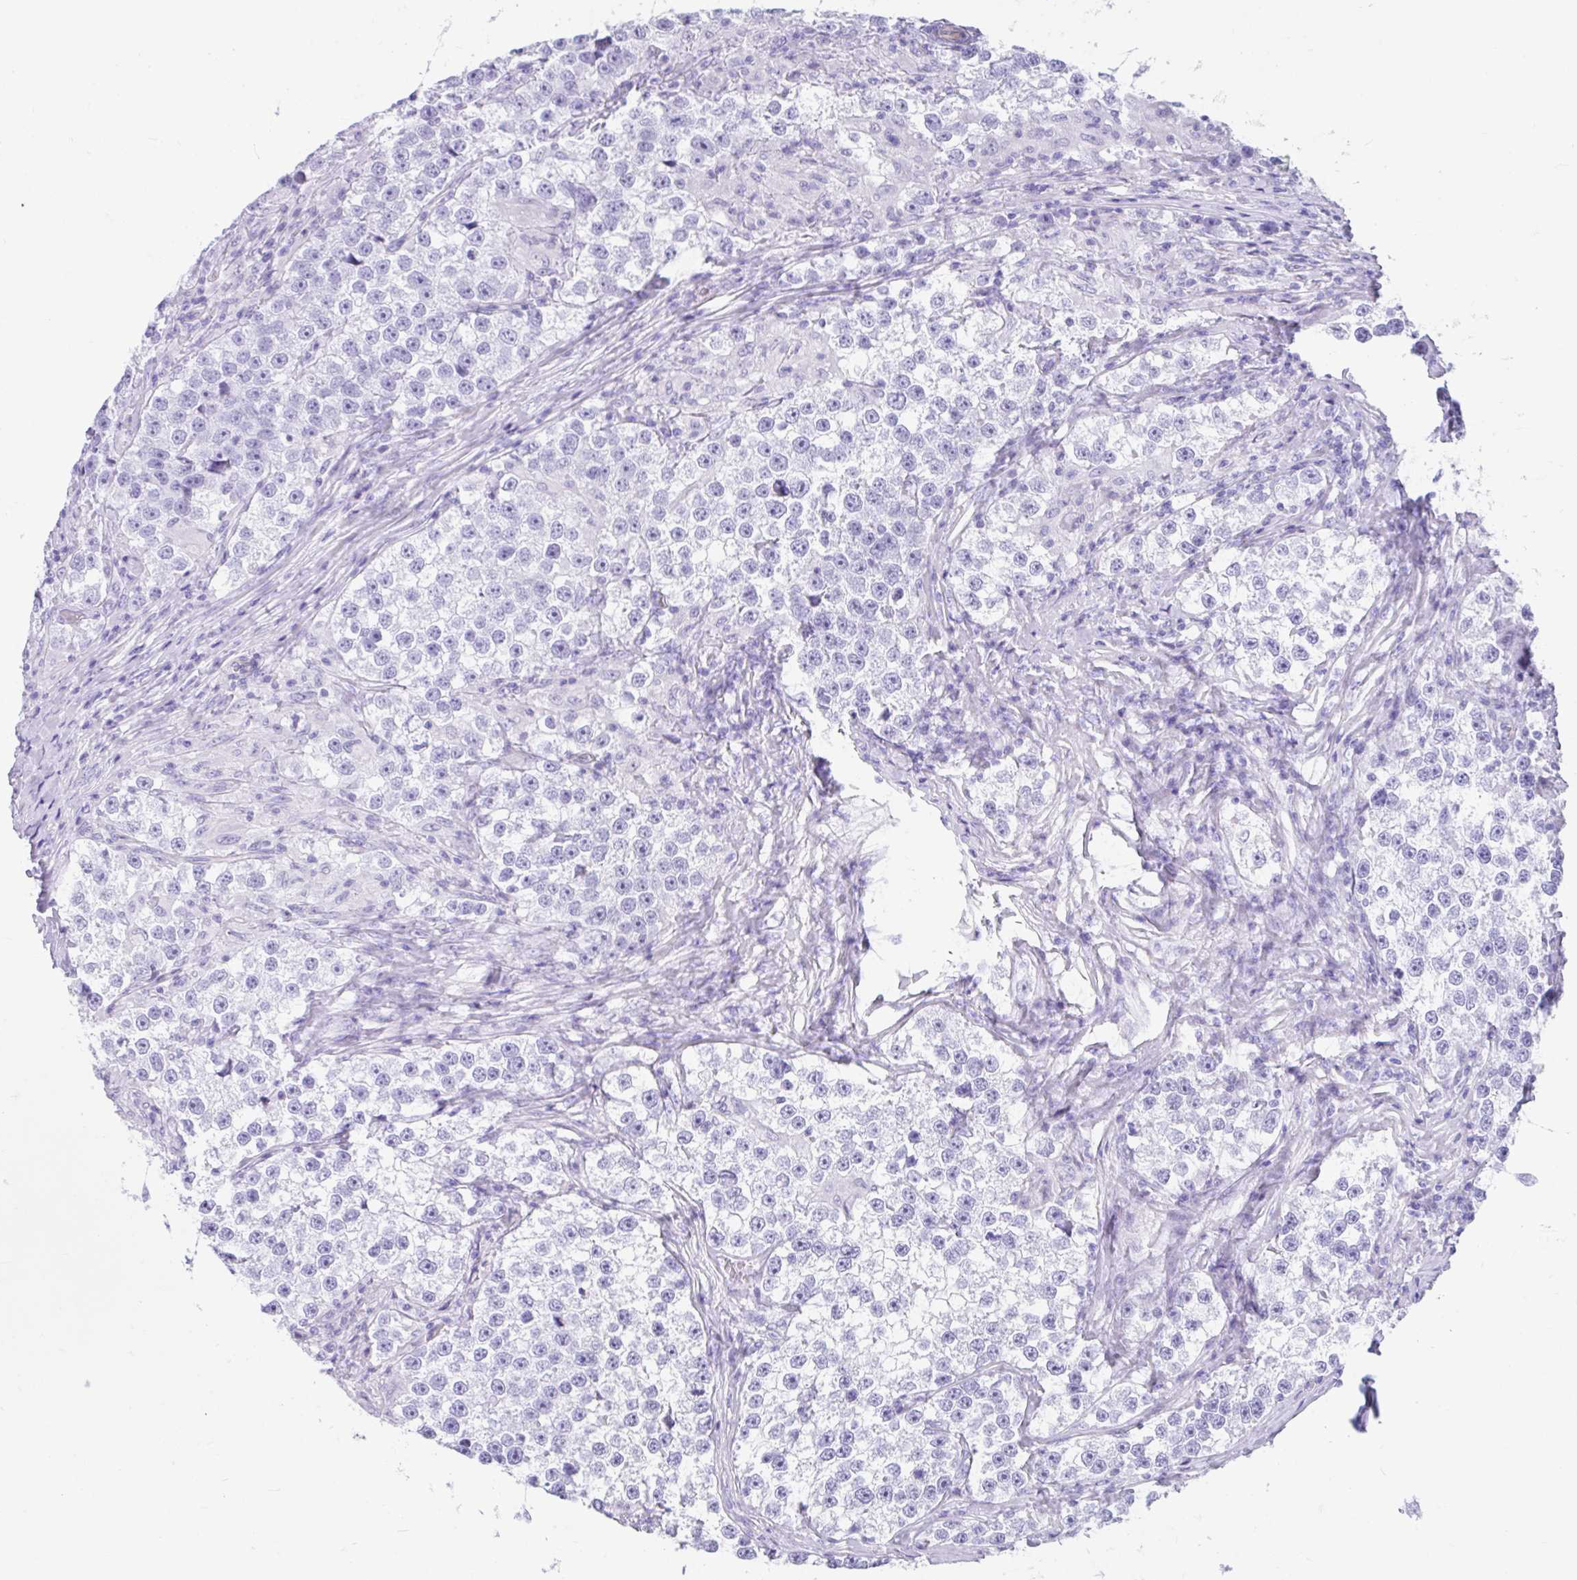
{"staining": {"intensity": "negative", "quantity": "none", "location": "none"}, "tissue": "testis cancer", "cell_type": "Tumor cells", "image_type": "cancer", "snomed": [{"axis": "morphology", "description": "Seminoma, NOS"}, {"axis": "topography", "description": "Testis"}], "caption": "Tumor cells show no significant staining in testis seminoma.", "gene": "FAM107A", "patient": {"sex": "male", "age": 46}}